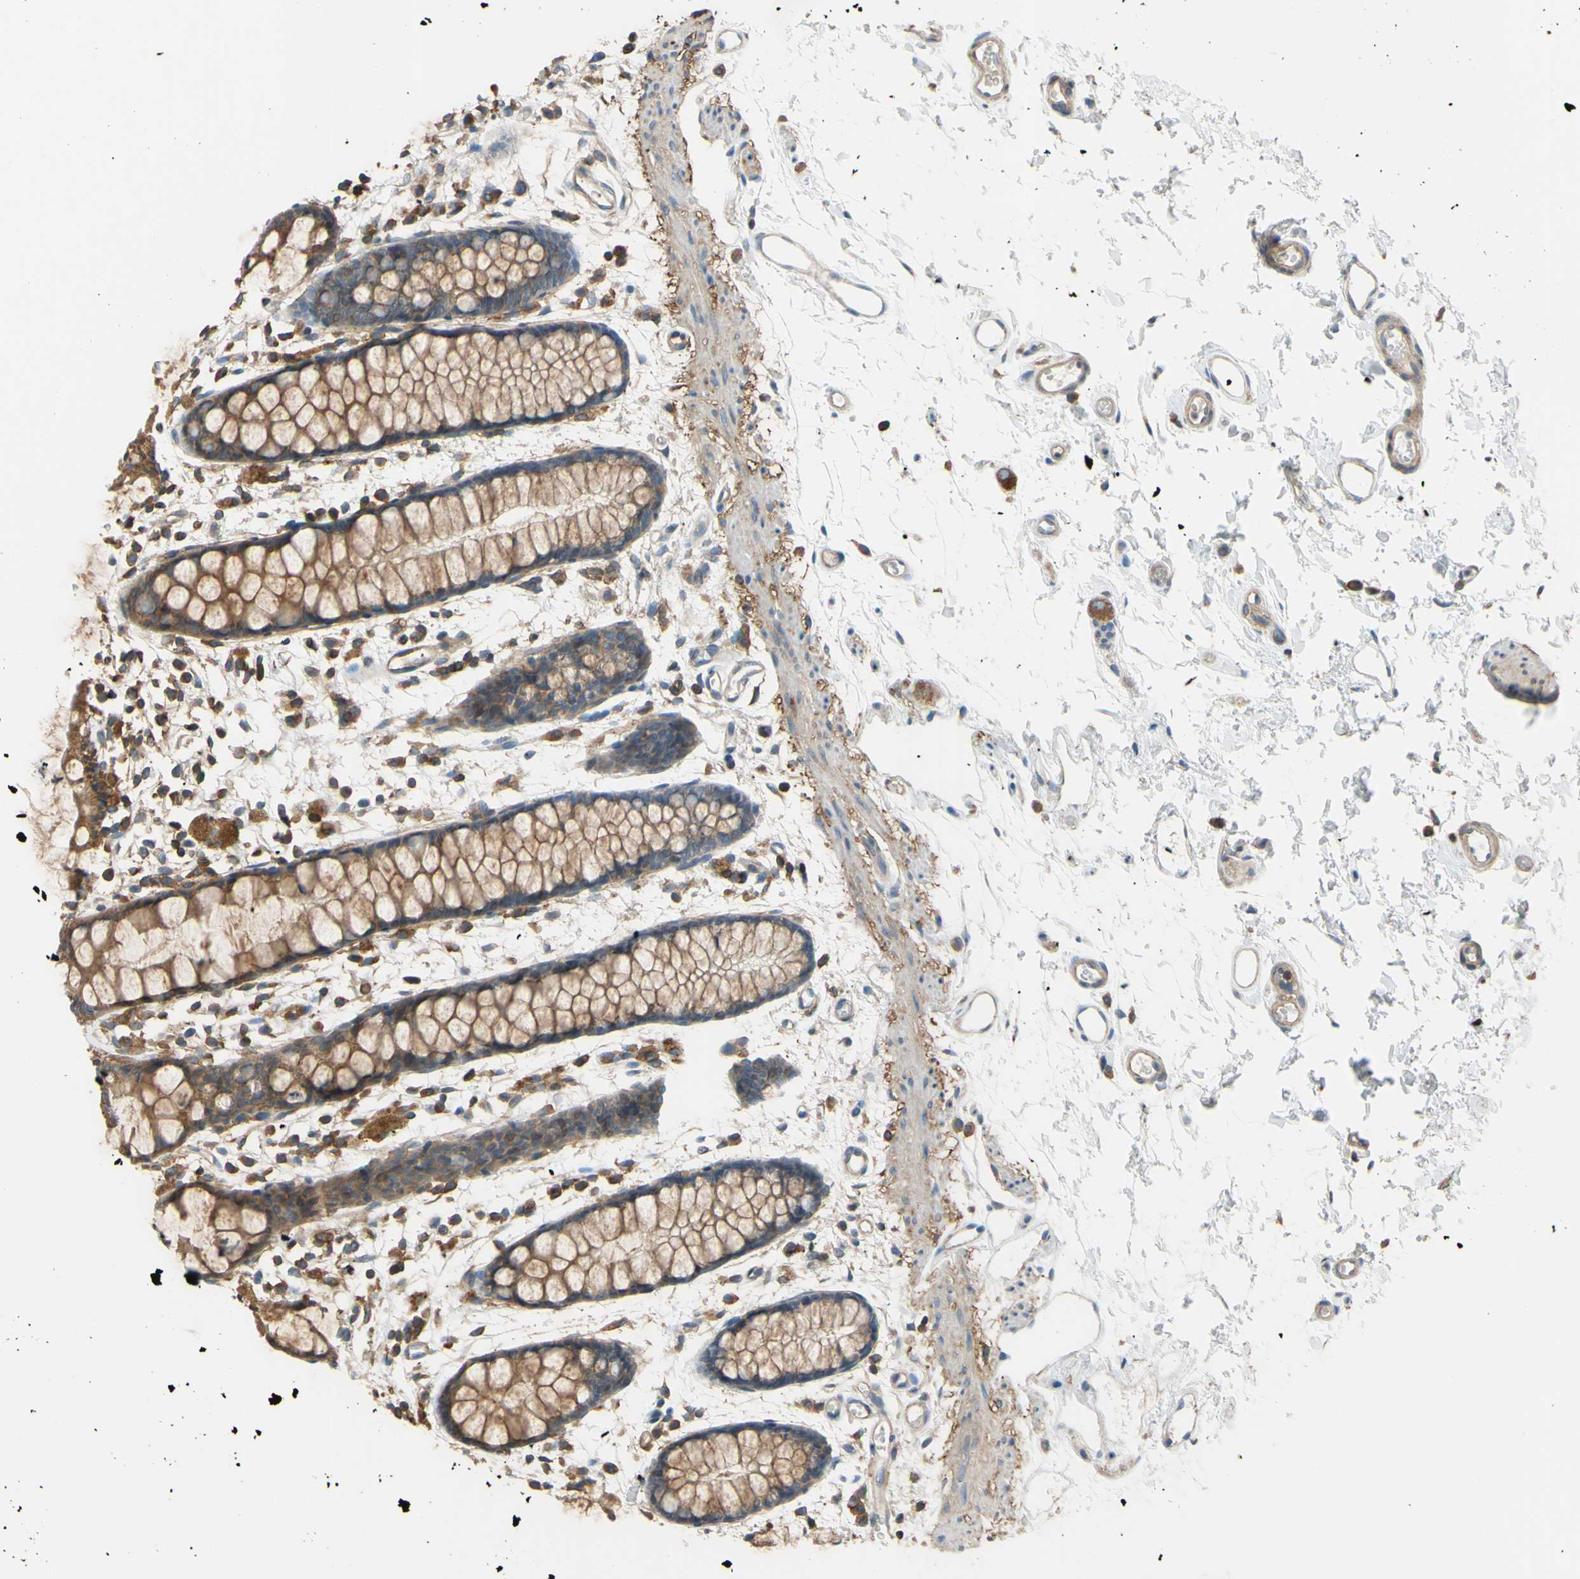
{"staining": {"intensity": "moderate", "quantity": ">75%", "location": "cytoplasmic/membranous"}, "tissue": "rectum", "cell_type": "Glandular cells", "image_type": "normal", "snomed": [{"axis": "morphology", "description": "Normal tissue, NOS"}, {"axis": "topography", "description": "Rectum"}], "caption": "A high-resolution histopathology image shows IHC staining of unremarkable rectum, which exhibits moderate cytoplasmic/membranous positivity in about >75% of glandular cells.", "gene": "POR", "patient": {"sex": "female", "age": 66}}